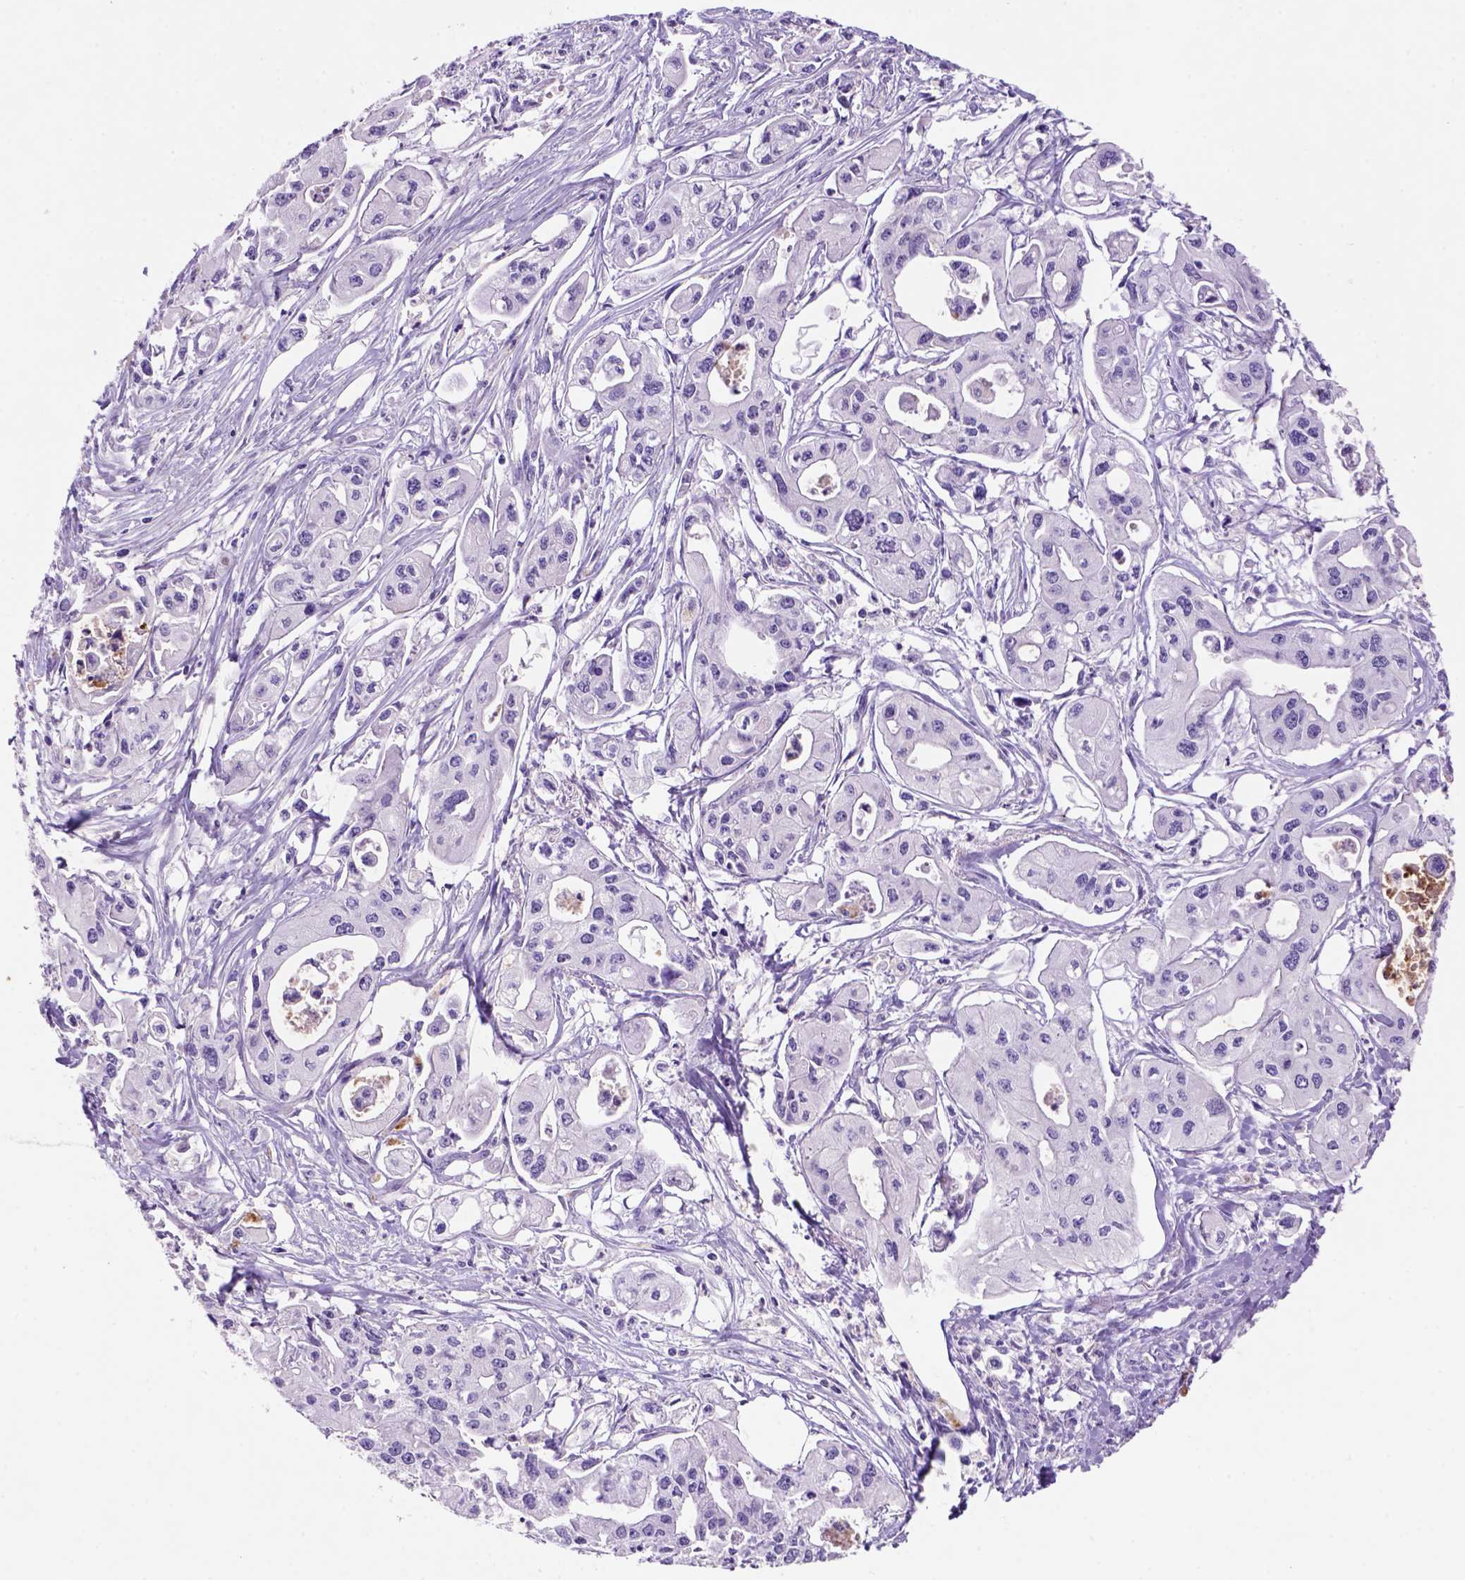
{"staining": {"intensity": "negative", "quantity": "none", "location": "none"}, "tissue": "pancreatic cancer", "cell_type": "Tumor cells", "image_type": "cancer", "snomed": [{"axis": "morphology", "description": "Adenocarcinoma, NOS"}, {"axis": "topography", "description": "Pancreas"}], "caption": "An IHC photomicrograph of pancreatic adenocarcinoma is shown. There is no staining in tumor cells of pancreatic adenocarcinoma.", "gene": "INPP5D", "patient": {"sex": "male", "age": 70}}